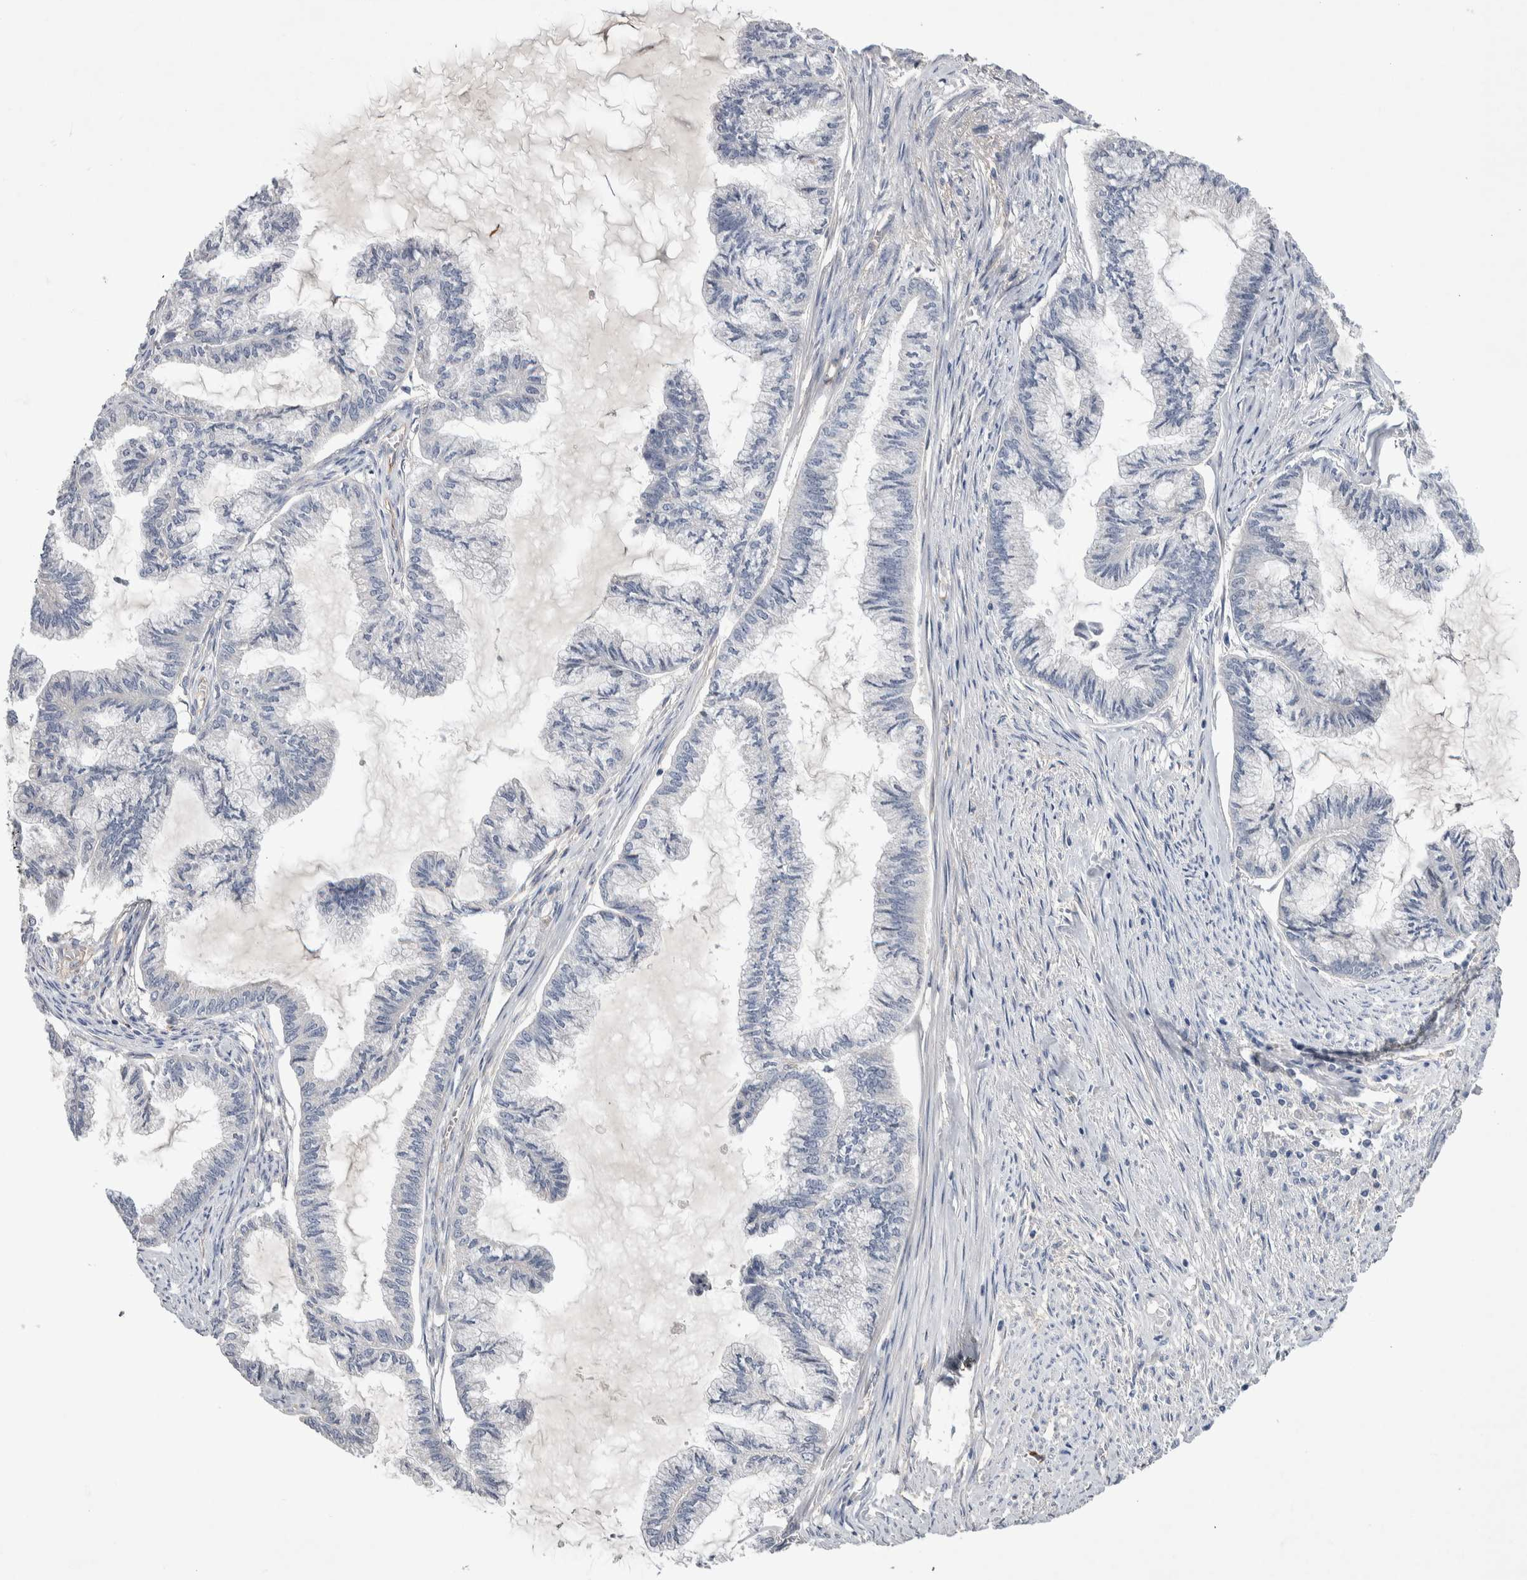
{"staining": {"intensity": "negative", "quantity": "none", "location": "none"}, "tissue": "endometrial cancer", "cell_type": "Tumor cells", "image_type": "cancer", "snomed": [{"axis": "morphology", "description": "Adenocarcinoma, NOS"}, {"axis": "topography", "description": "Endometrium"}], "caption": "There is no significant positivity in tumor cells of endometrial adenocarcinoma.", "gene": "CEP131", "patient": {"sex": "female", "age": 86}}